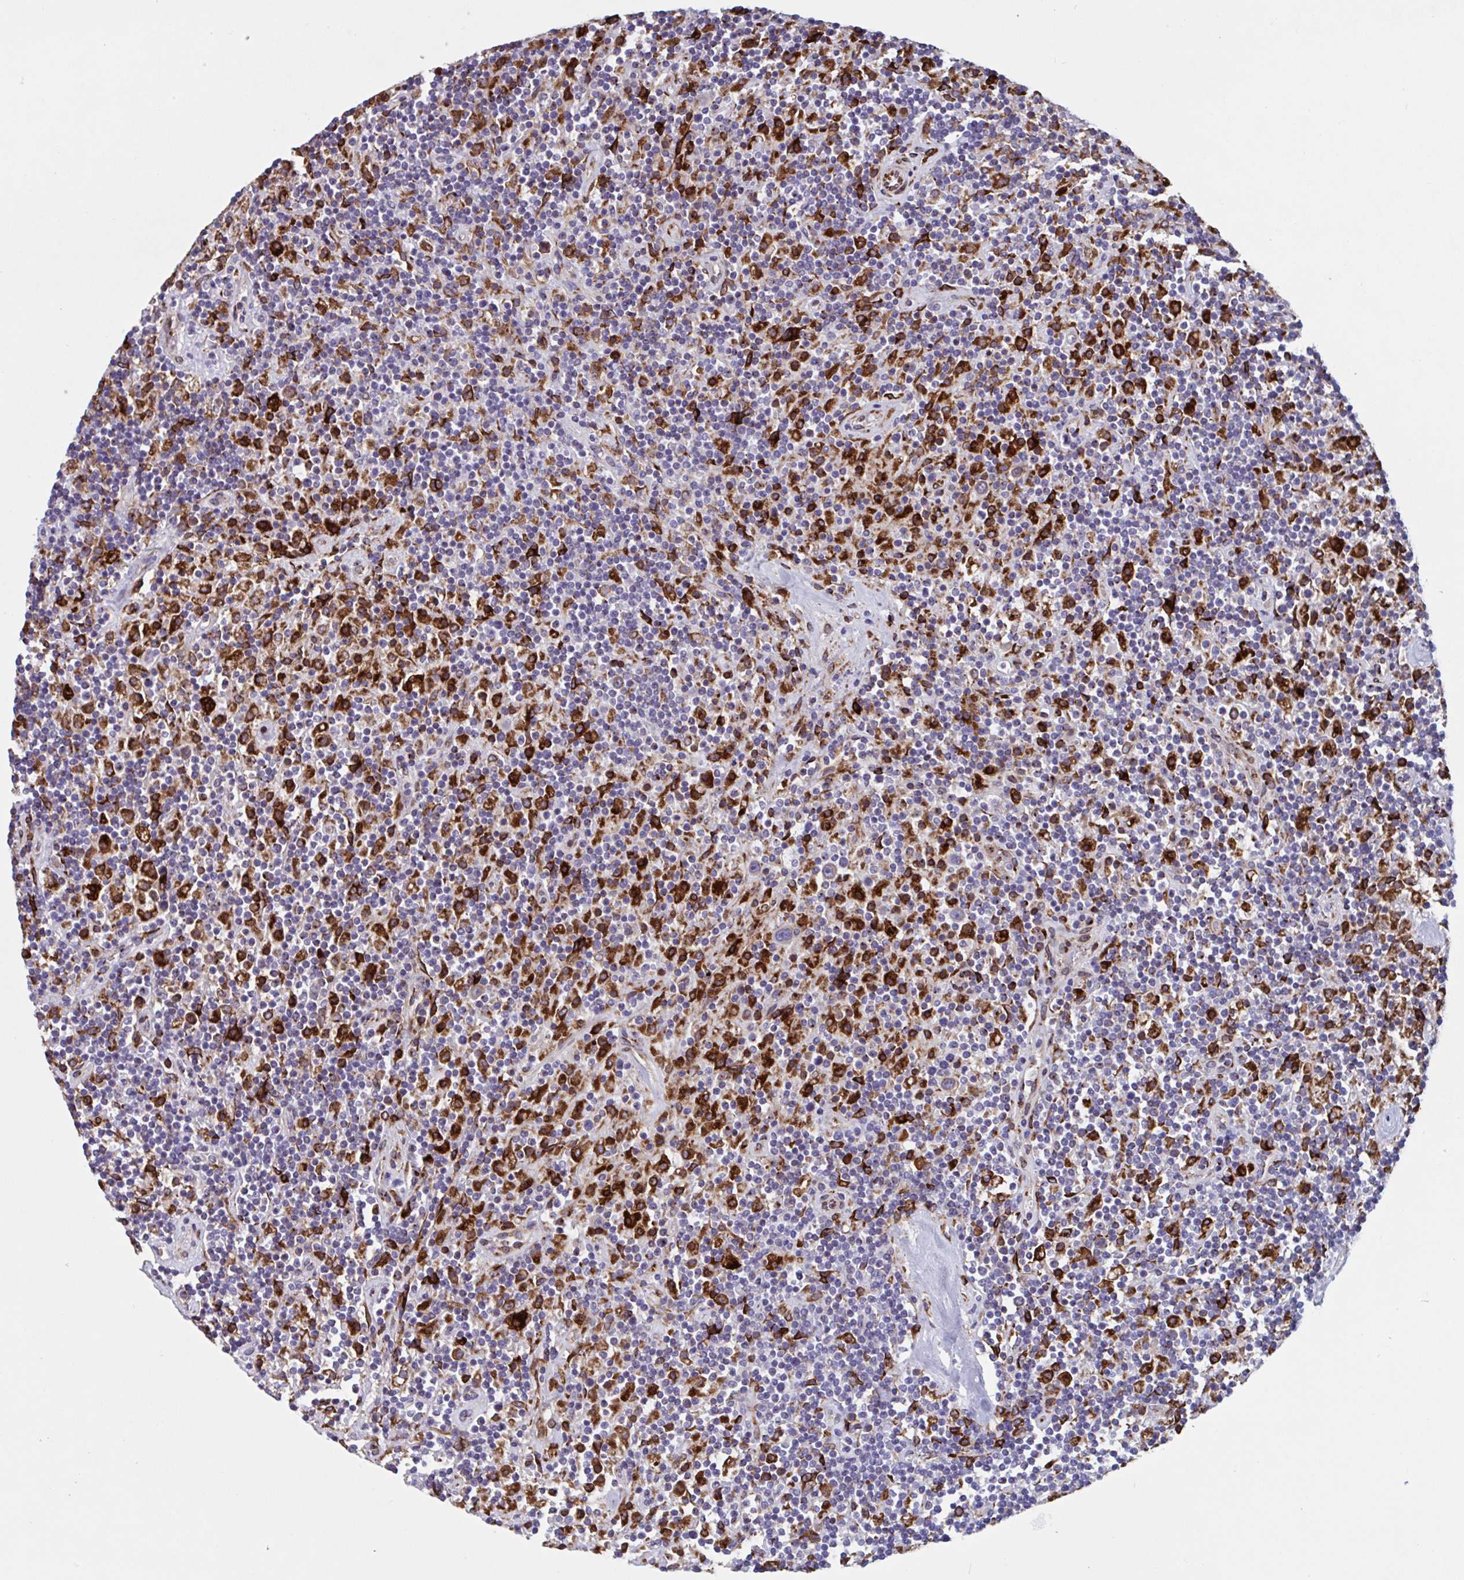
{"staining": {"intensity": "moderate", "quantity": ">75%", "location": "cytoplasmic/membranous"}, "tissue": "lymphoma", "cell_type": "Tumor cells", "image_type": "cancer", "snomed": [{"axis": "morphology", "description": "Hodgkin's disease, NOS"}, {"axis": "topography", "description": "Lymph node"}], "caption": "This is a photomicrograph of IHC staining of Hodgkin's disease, which shows moderate expression in the cytoplasmic/membranous of tumor cells.", "gene": "RFK", "patient": {"sex": "male", "age": 70}}